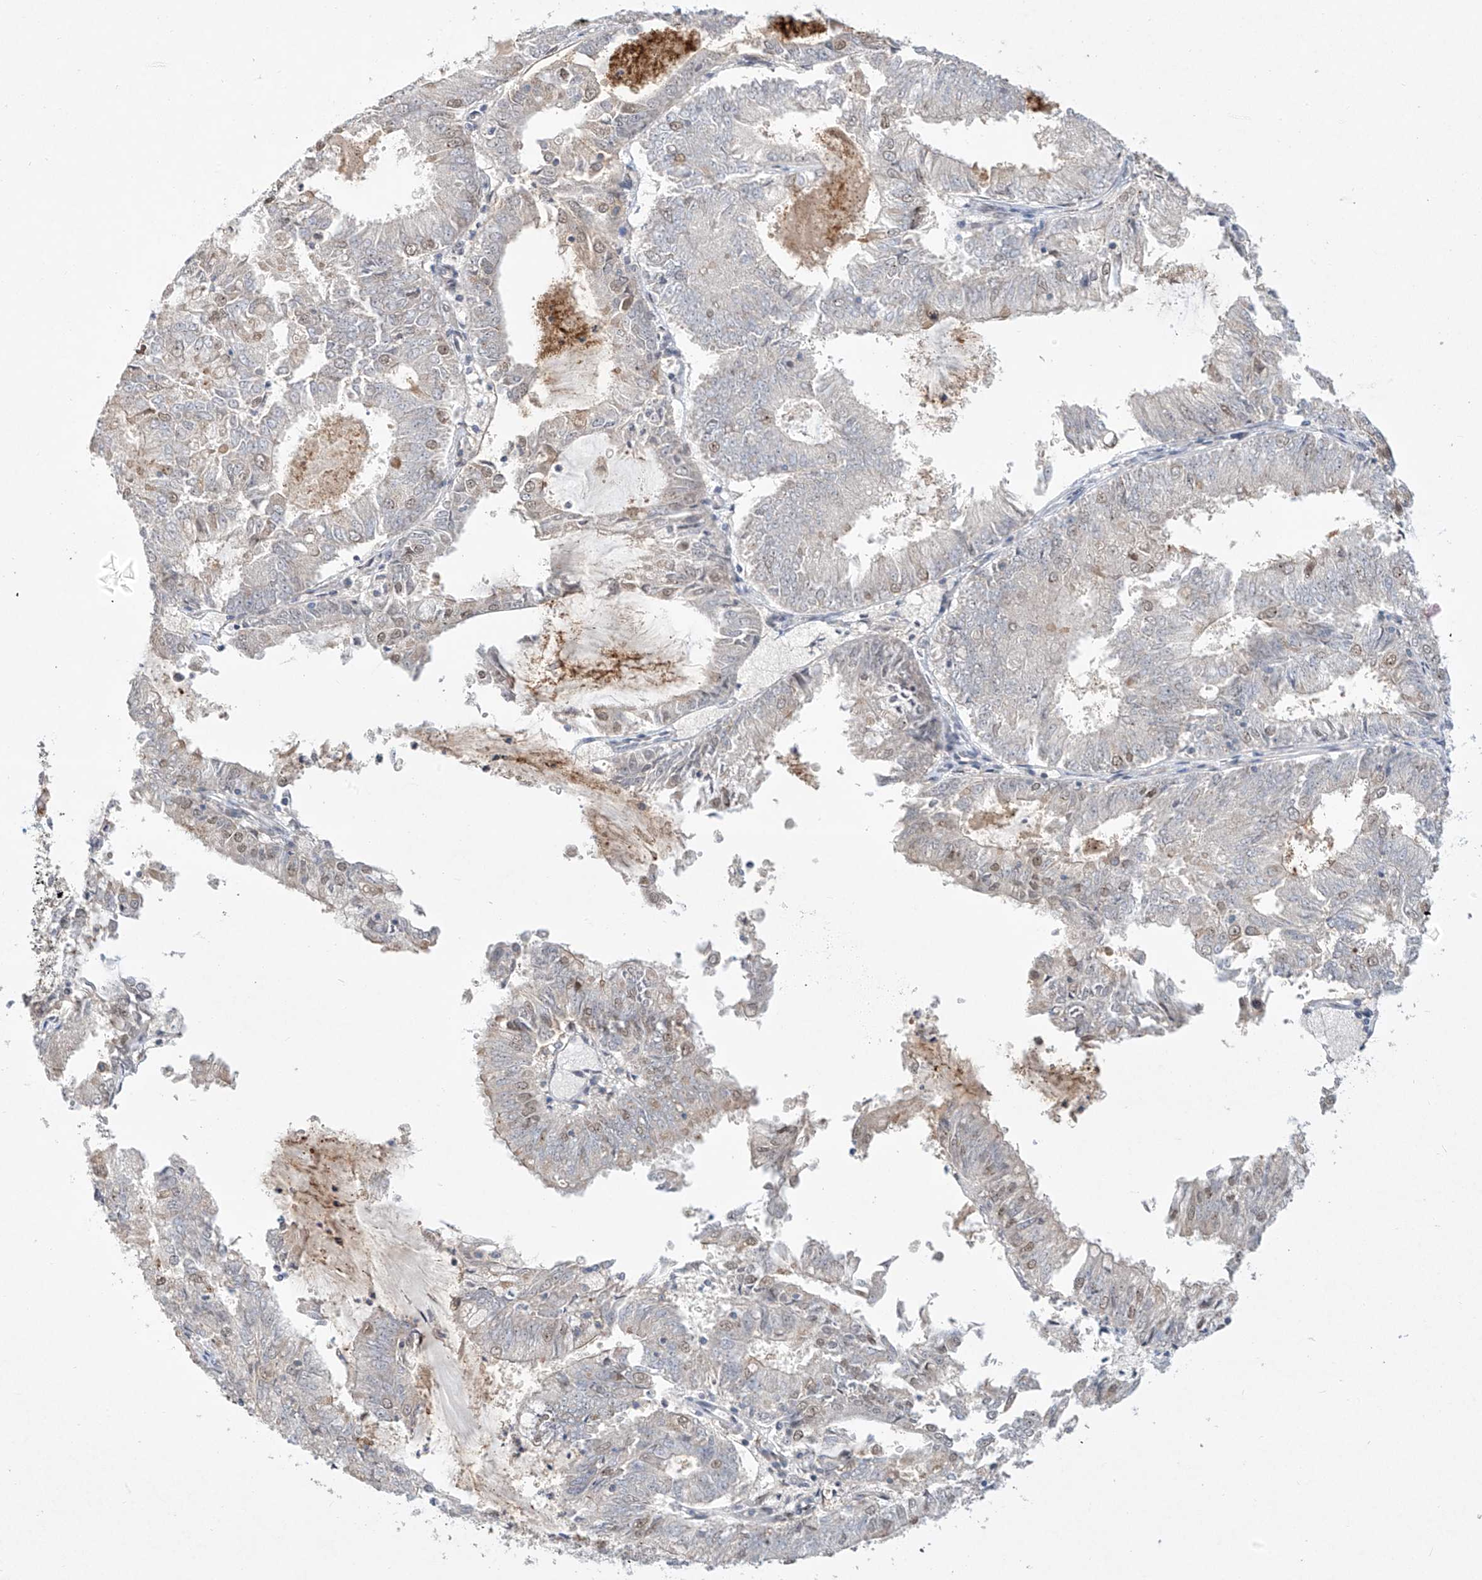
{"staining": {"intensity": "weak", "quantity": "<25%", "location": "nuclear"}, "tissue": "endometrial cancer", "cell_type": "Tumor cells", "image_type": "cancer", "snomed": [{"axis": "morphology", "description": "Adenocarcinoma, NOS"}, {"axis": "topography", "description": "Endometrium"}], "caption": "Tumor cells show no significant protein staining in endometrial cancer.", "gene": "TASP1", "patient": {"sex": "female", "age": 57}}